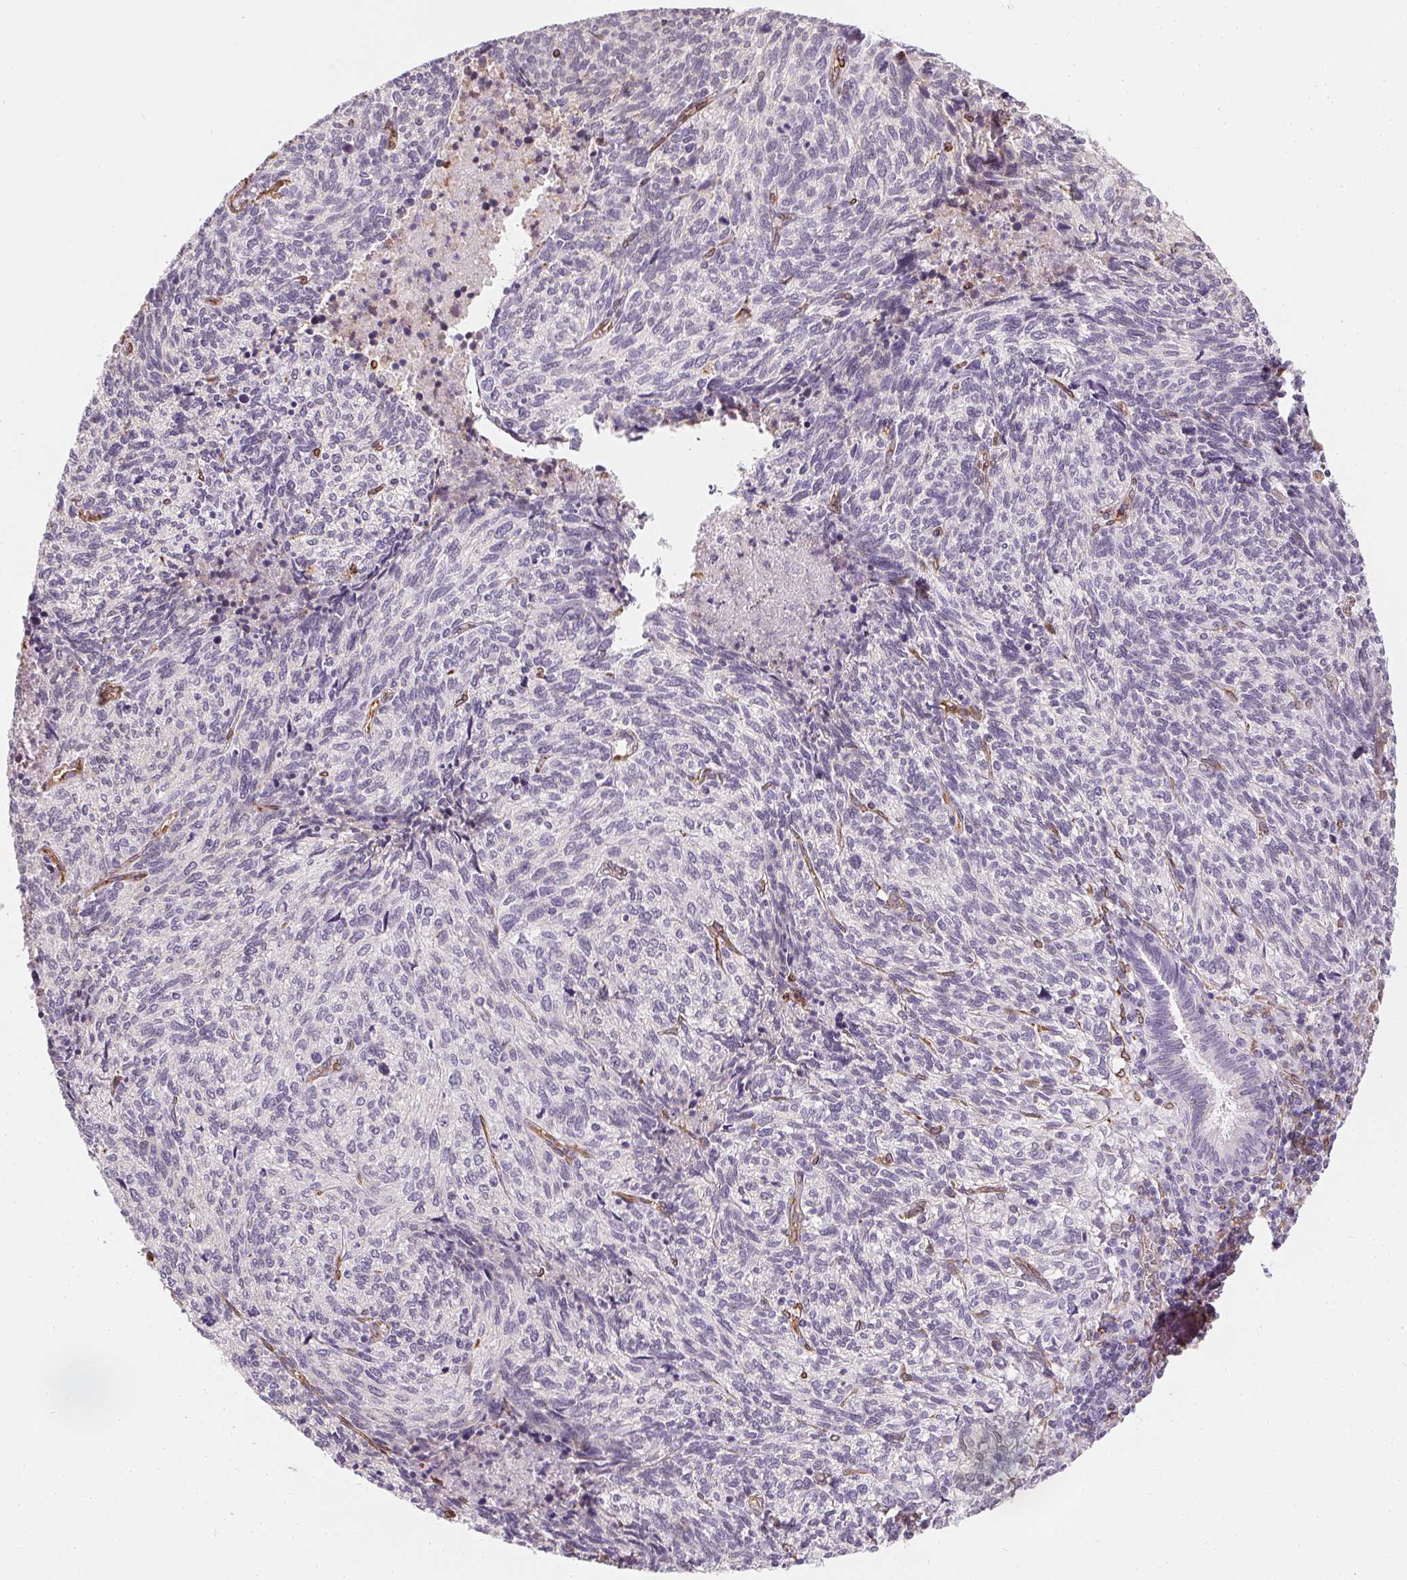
{"staining": {"intensity": "negative", "quantity": "none", "location": "none"}, "tissue": "cervical cancer", "cell_type": "Tumor cells", "image_type": "cancer", "snomed": [{"axis": "morphology", "description": "Squamous cell carcinoma, NOS"}, {"axis": "topography", "description": "Cervix"}], "caption": "The histopathology image reveals no staining of tumor cells in cervical cancer.", "gene": "RSBN1", "patient": {"sex": "female", "age": 45}}